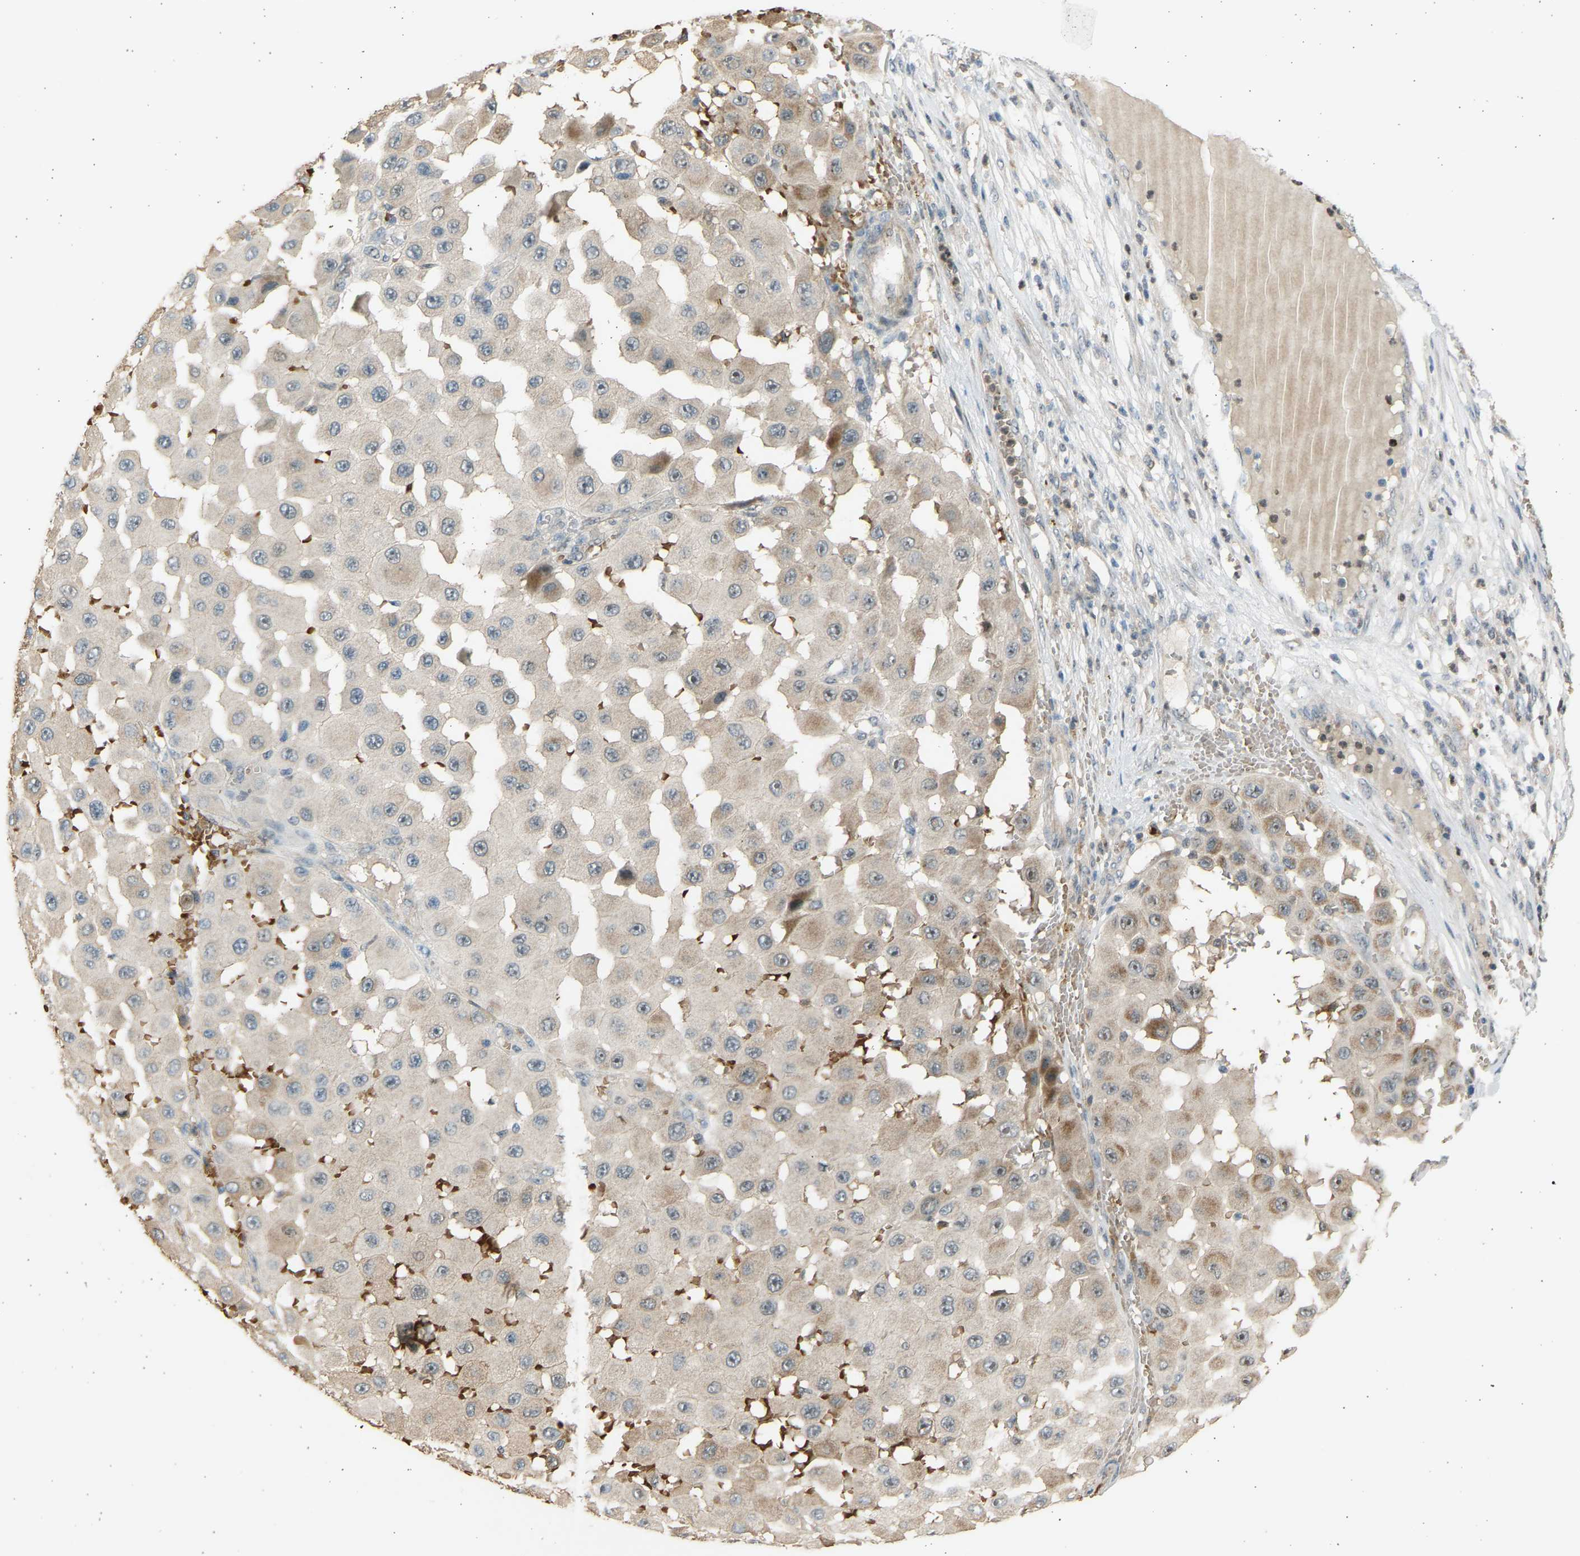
{"staining": {"intensity": "weak", "quantity": "<25%", "location": "cytoplasmic/membranous,nuclear"}, "tissue": "melanoma", "cell_type": "Tumor cells", "image_type": "cancer", "snomed": [{"axis": "morphology", "description": "Malignant melanoma, NOS"}, {"axis": "topography", "description": "Skin"}], "caption": "A high-resolution histopathology image shows immunohistochemistry (IHC) staining of melanoma, which demonstrates no significant expression in tumor cells. (IHC, brightfield microscopy, high magnification).", "gene": "BIRC2", "patient": {"sex": "female", "age": 81}}